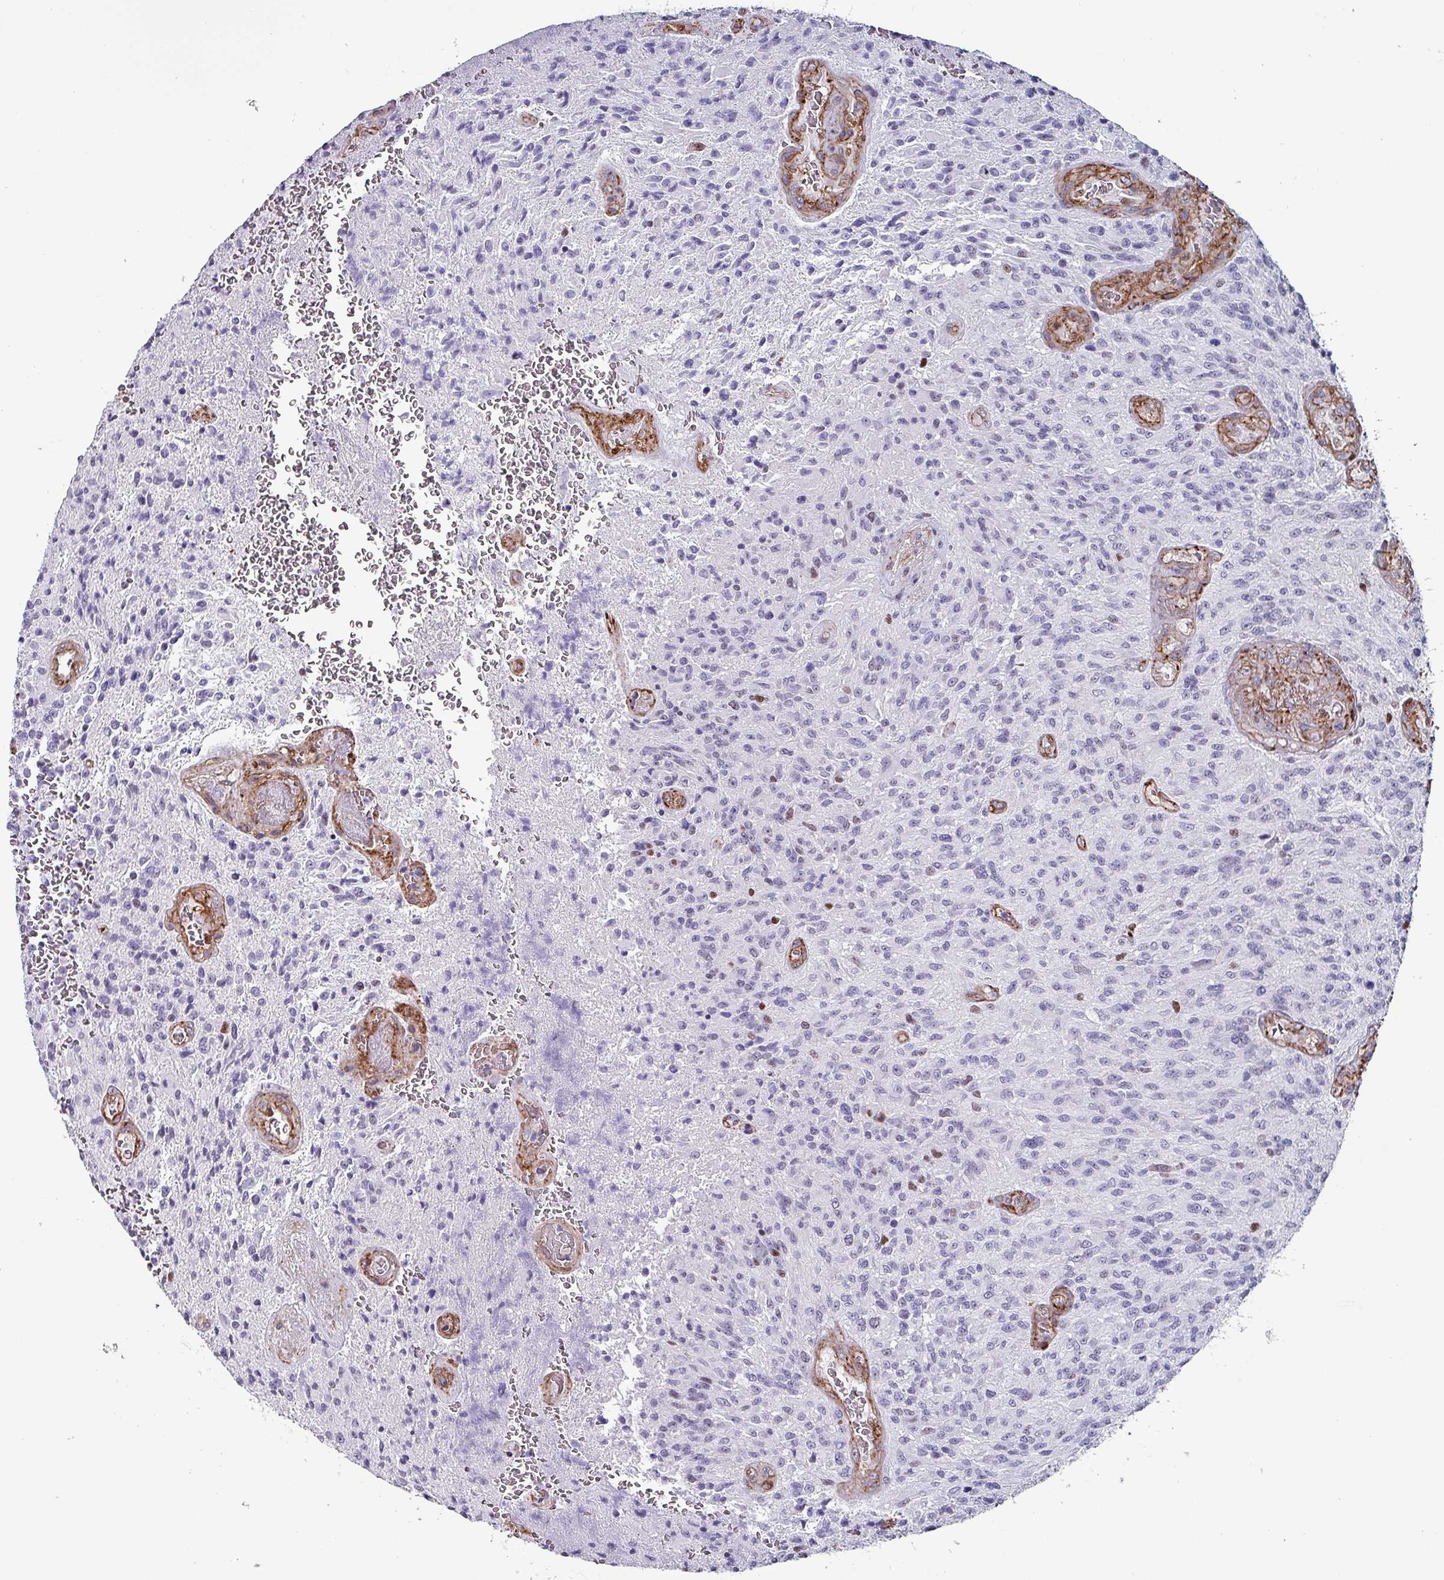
{"staining": {"intensity": "negative", "quantity": "none", "location": "none"}, "tissue": "glioma", "cell_type": "Tumor cells", "image_type": "cancer", "snomed": [{"axis": "morphology", "description": "Normal tissue, NOS"}, {"axis": "morphology", "description": "Glioma, malignant, High grade"}, {"axis": "topography", "description": "Cerebral cortex"}], "caption": "High power microscopy histopathology image of an immunohistochemistry image of malignant glioma (high-grade), revealing no significant staining in tumor cells.", "gene": "ZNF816-ZNF321P", "patient": {"sex": "male", "age": 56}}